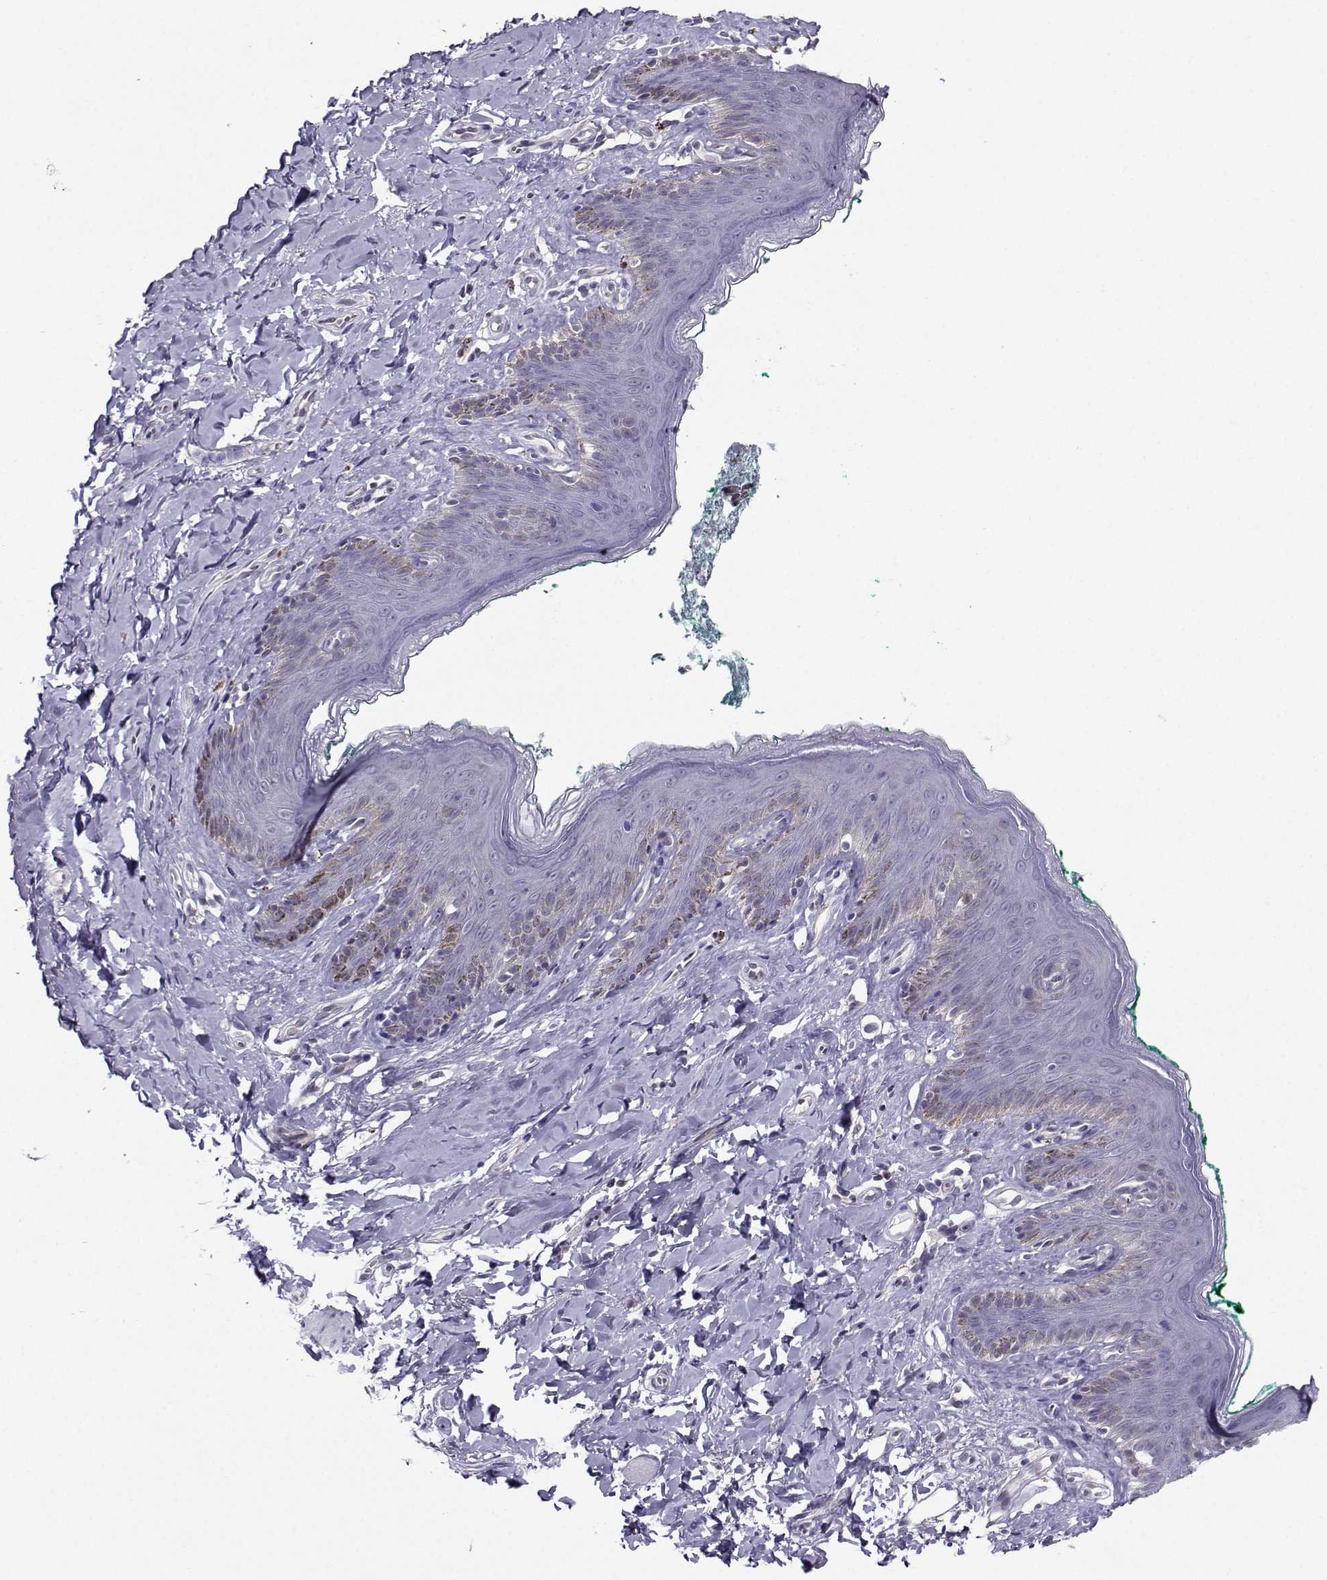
{"staining": {"intensity": "negative", "quantity": "none", "location": "none"}, "tissue": "skin", "cell_type": "Epidermal cells", "image_type": "normal", "snomed": [{"axis": "morphology", "description": "Normal tissue, NOS"}, {"axis": "topography", "description": "Vulva"}], "caption": "IHC histopathology image of unremarkable skin stained for a protein (brown), which shows no positivity in epidermal cells.", "gene": "PGK1", "patient": {"sex": "female", "age": 66}}